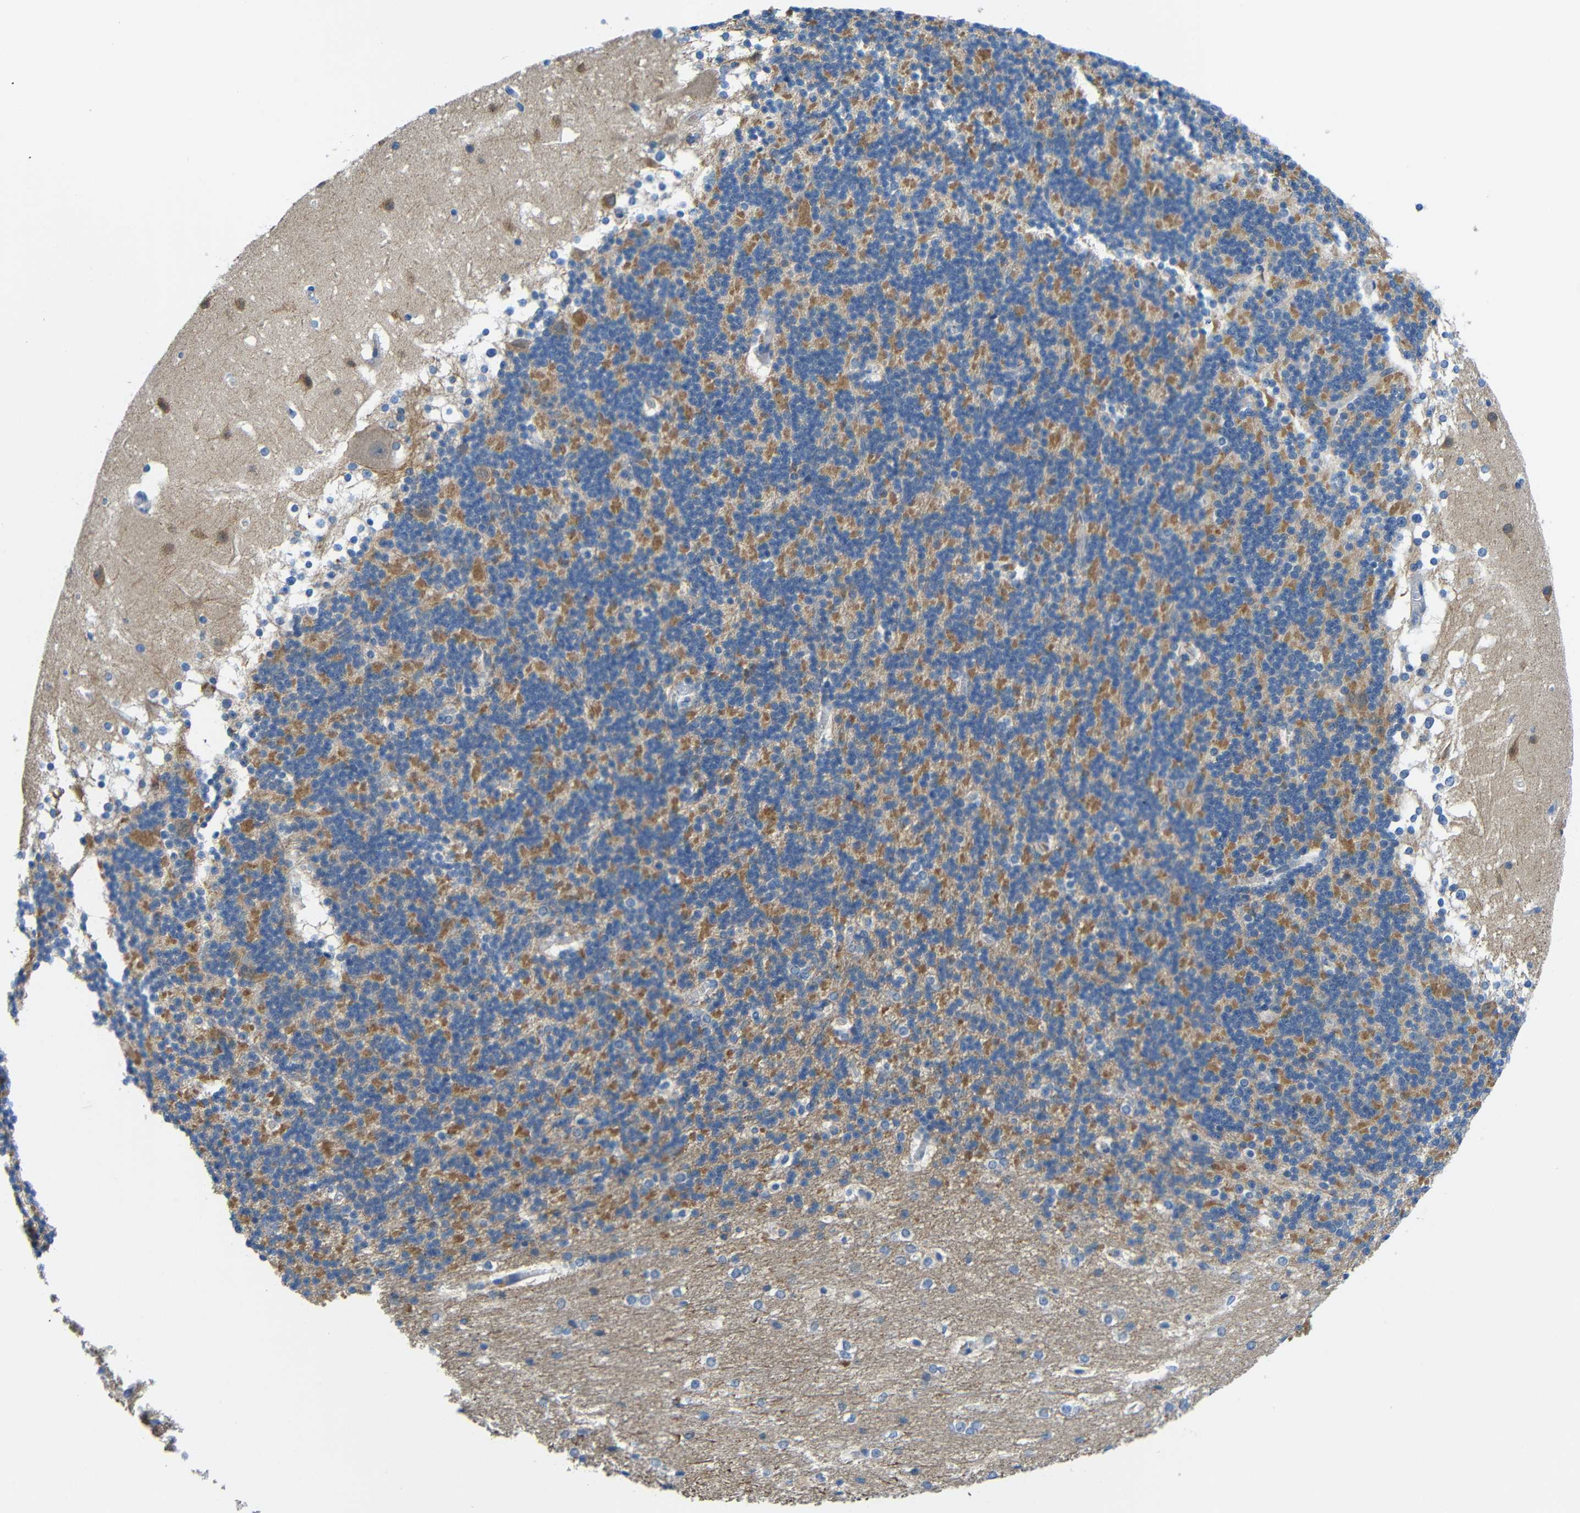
{"staining": {"intensity": "moderate", "quantity": "<25%", "location": "cytoplasmic/membranous"}, "tissue": "cerebellum", "cell_type": "Cells in granular layer", "image_type": "normal", "snomed": [{"axis": "morphology", "description": "Normal tissue, NOS"}, {"axis": "topography", "description": "Cerebellum"}], "caption": "This histopathology image displays normal cerebellum stained with IHC to label a protein in brown. The cytoplasmic/membranous of cells in granular layer show moderate positivity for the protein. Nuclei are counter-stained blue.", "gene": "NEGR1", "patient": {"sex": "female", "age": 19}}